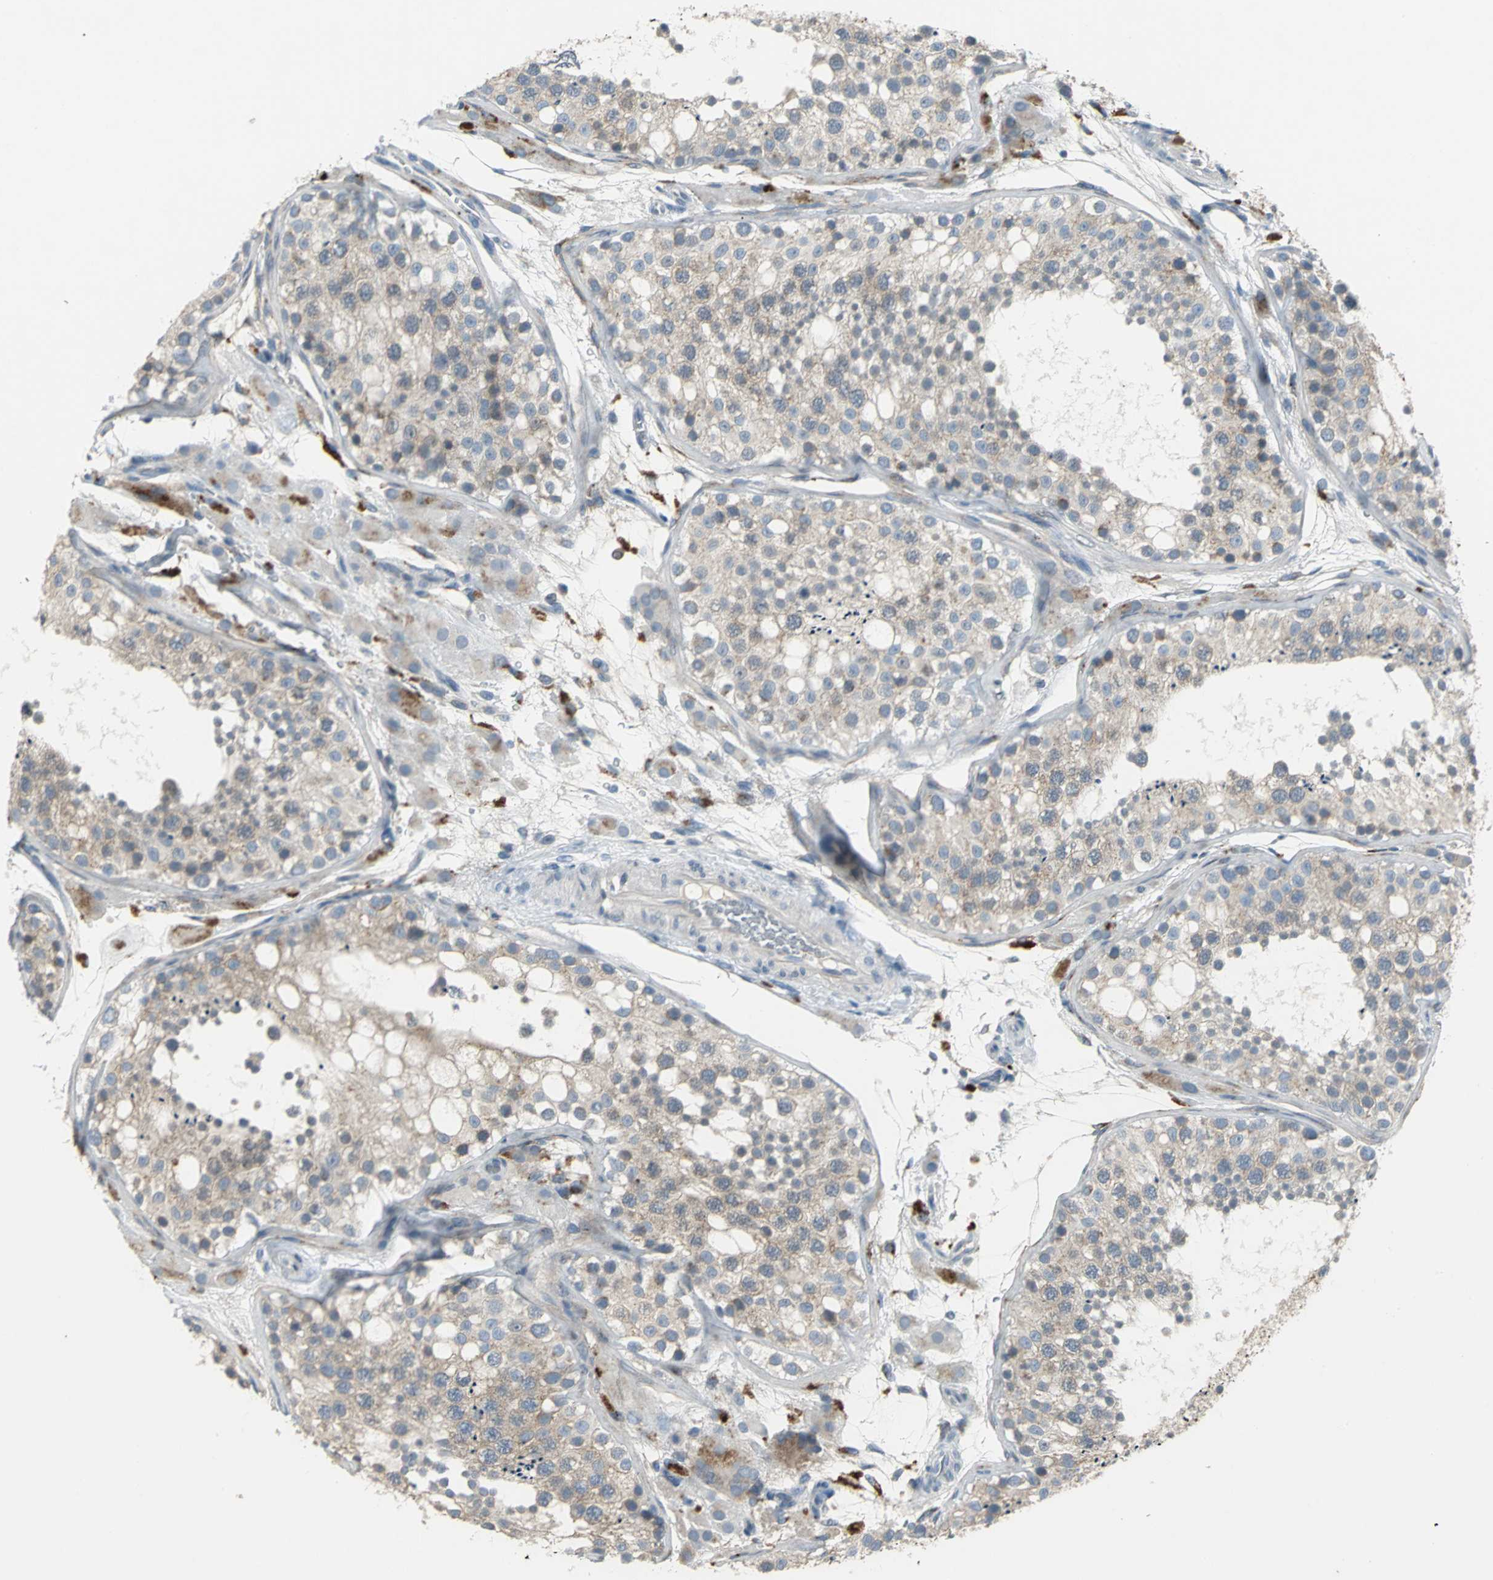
{"staining": {"intensity": "moderate", "quantity": ">75%", "location": "cytoplasmic/membranous"}, "tissue": "testis", "cell_type": "Cells in seminiferous ducts", "image_type": "normal", "snomed": [{"axis": "morphology", "description": "Normal tissue, NOS"}, {"axis": "topography", "description": "Testis"}], "caption": "Immunohistochemical staining of benign testis demonstrates moderate cytoplasmic/membranous protein positivity in approximately >75% of cells in seminiferous ducts. (Stains: DAB in brown, nuclei in blue, Microscopy: brightfield microscopy at high magnification).", "gene": "PTGDS", "patient": {"sex": "male", "age": 26}}